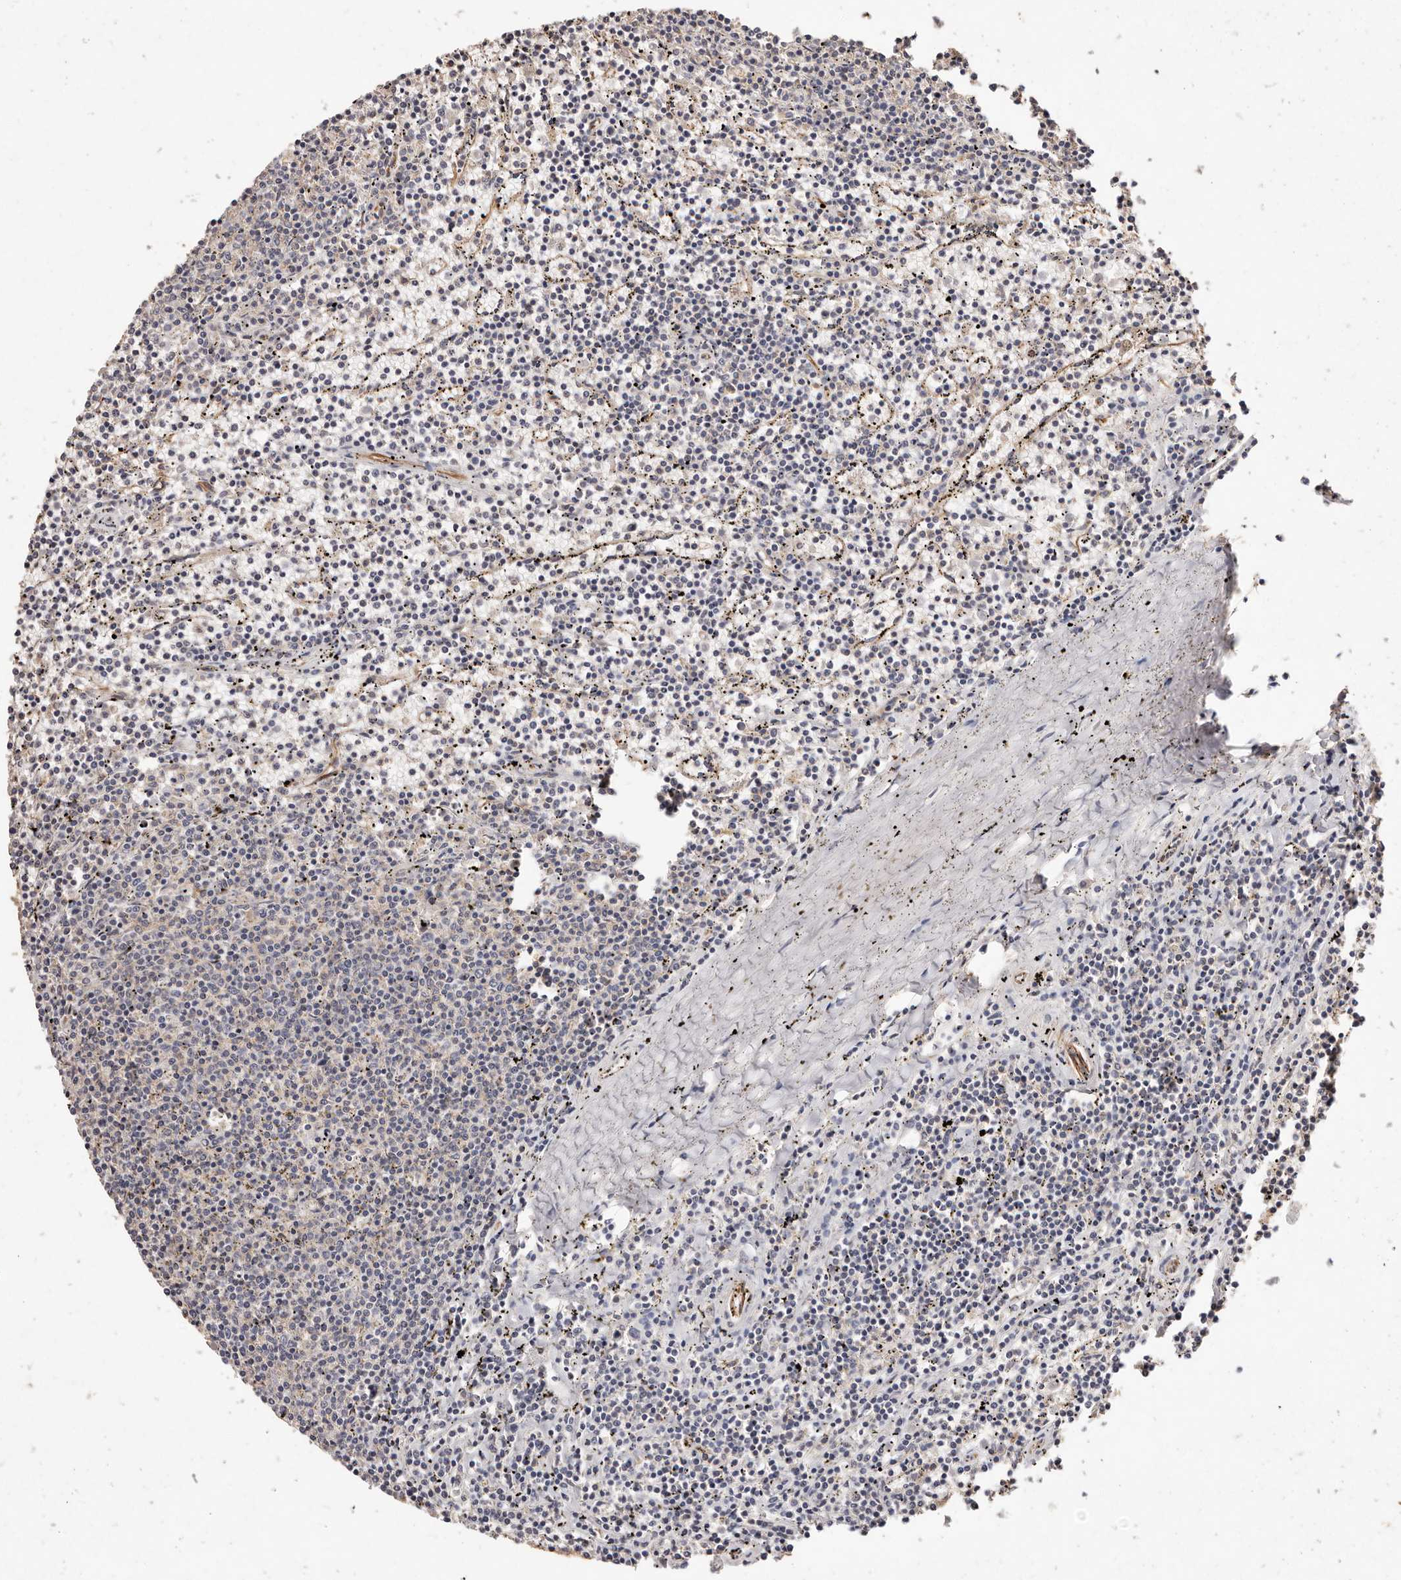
{"staining": {"intensity": "negative", "quantity": "none", "location": "none"}, "tissue": "lymphoma", "cell_type": "Tumor cells", "image_type": "cancer", "snomed": [{"axis": "morphology", "description": "Malignant lymphoma, non-Hodgkin's type, Low grade"}, {"axis": "topography", "description": "Spleen"}], "caption": "Tumor cells show no significant positivity in lymphoma.", "gene": "THBS3", "patient": {"sex": "female", "age": 50}}